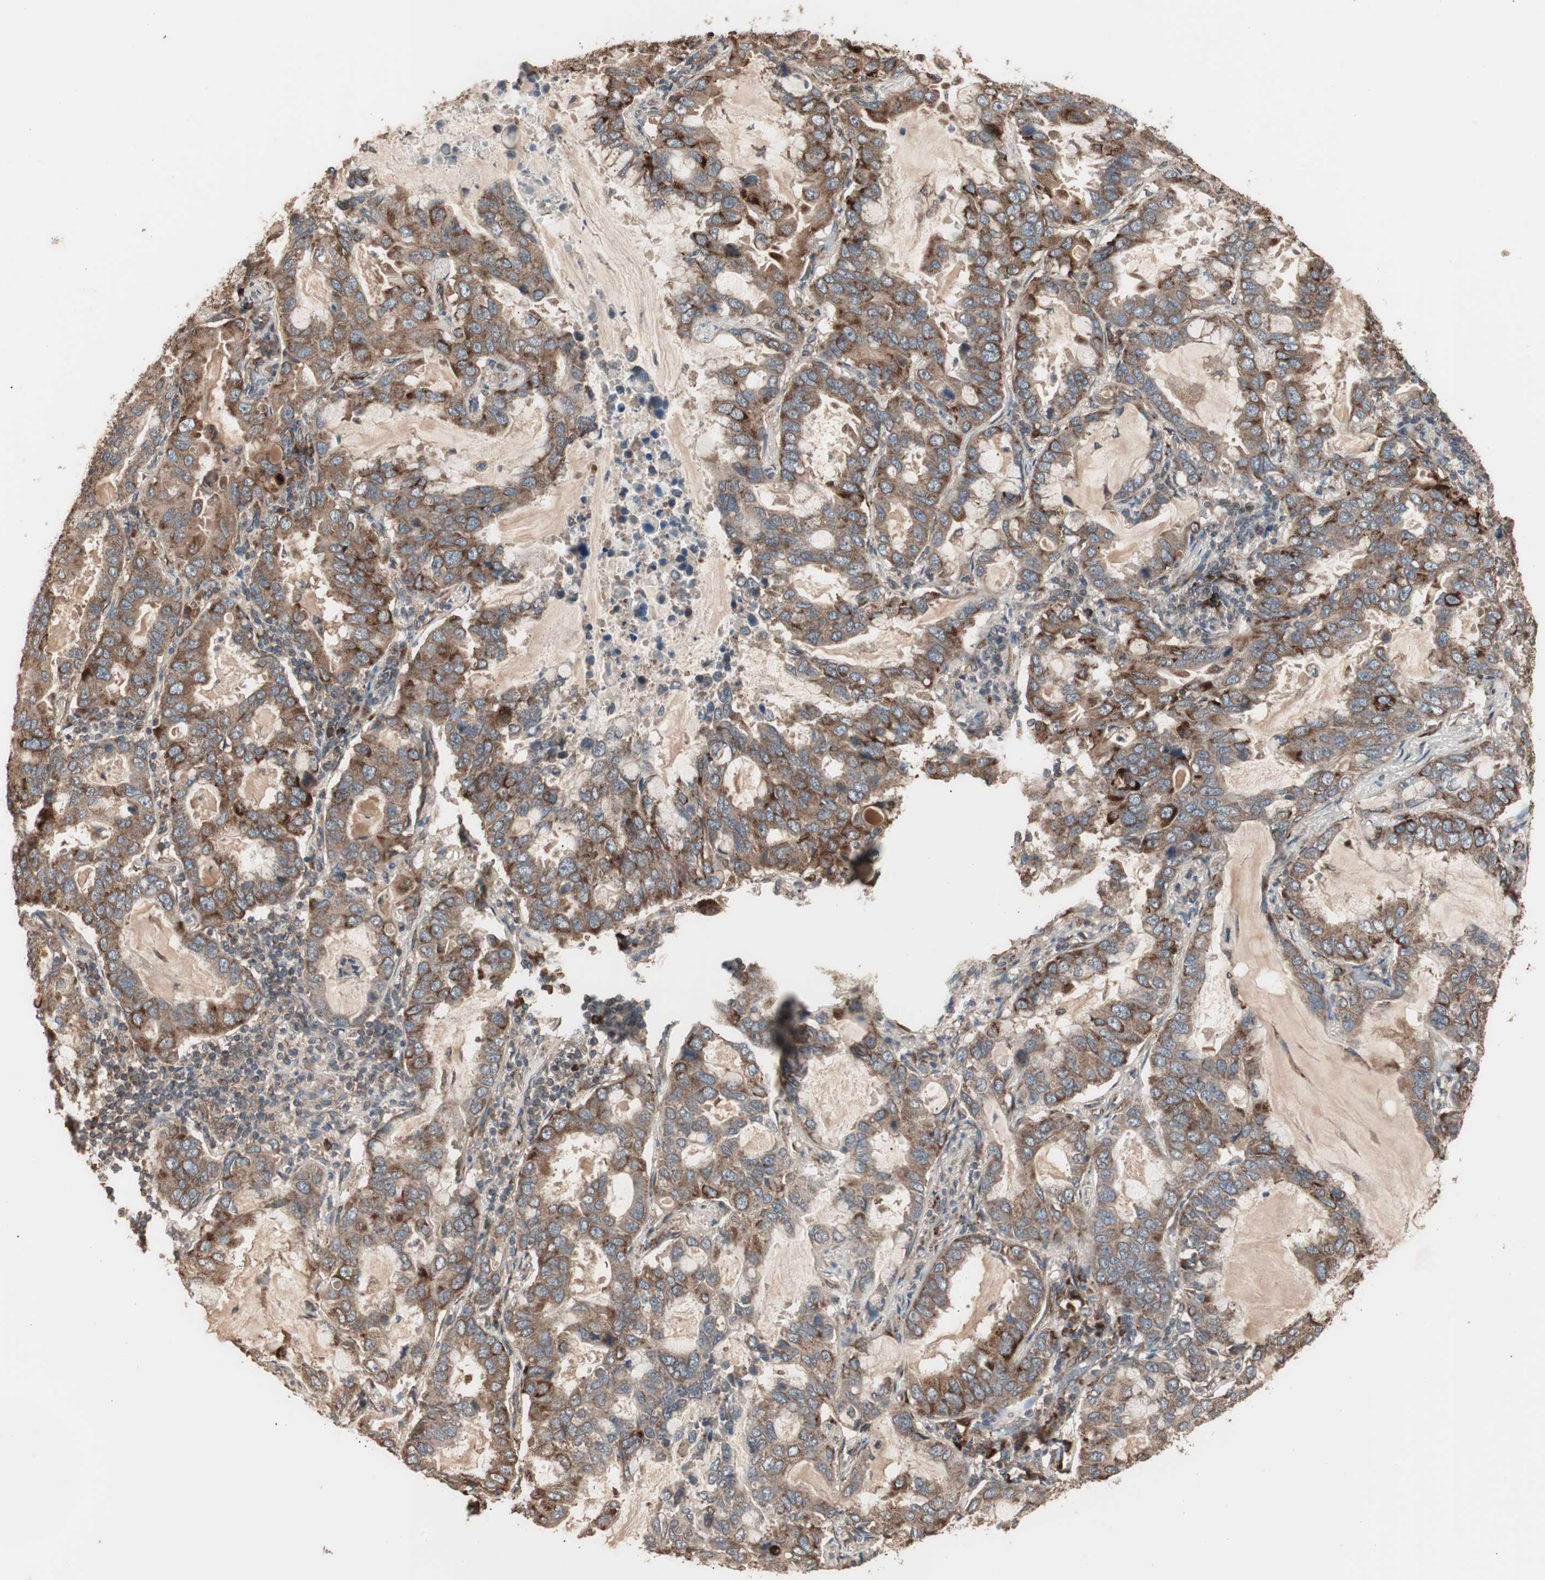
{"staining": {"intensity": "moderate", "quantity": ">75%", "location": "cytoplasmic/membranous"}, "tissue": "lung cancer", "cell_type": "Tumor cells", "image_type": "cancer", "snomed": [{"axis": "morphology", "description": "Adenocarcinoma, NOS"}, {"axis": "topography", "description": "Lung"}], "caption": "Protein staining of adenocarcinoma (lung) tissue reveals moderate cytoplasmic/membranous staining in approximately >75% of tumor cells.", "gene": "LZTS1", "patient": {"sex": "male", "age": 64}}